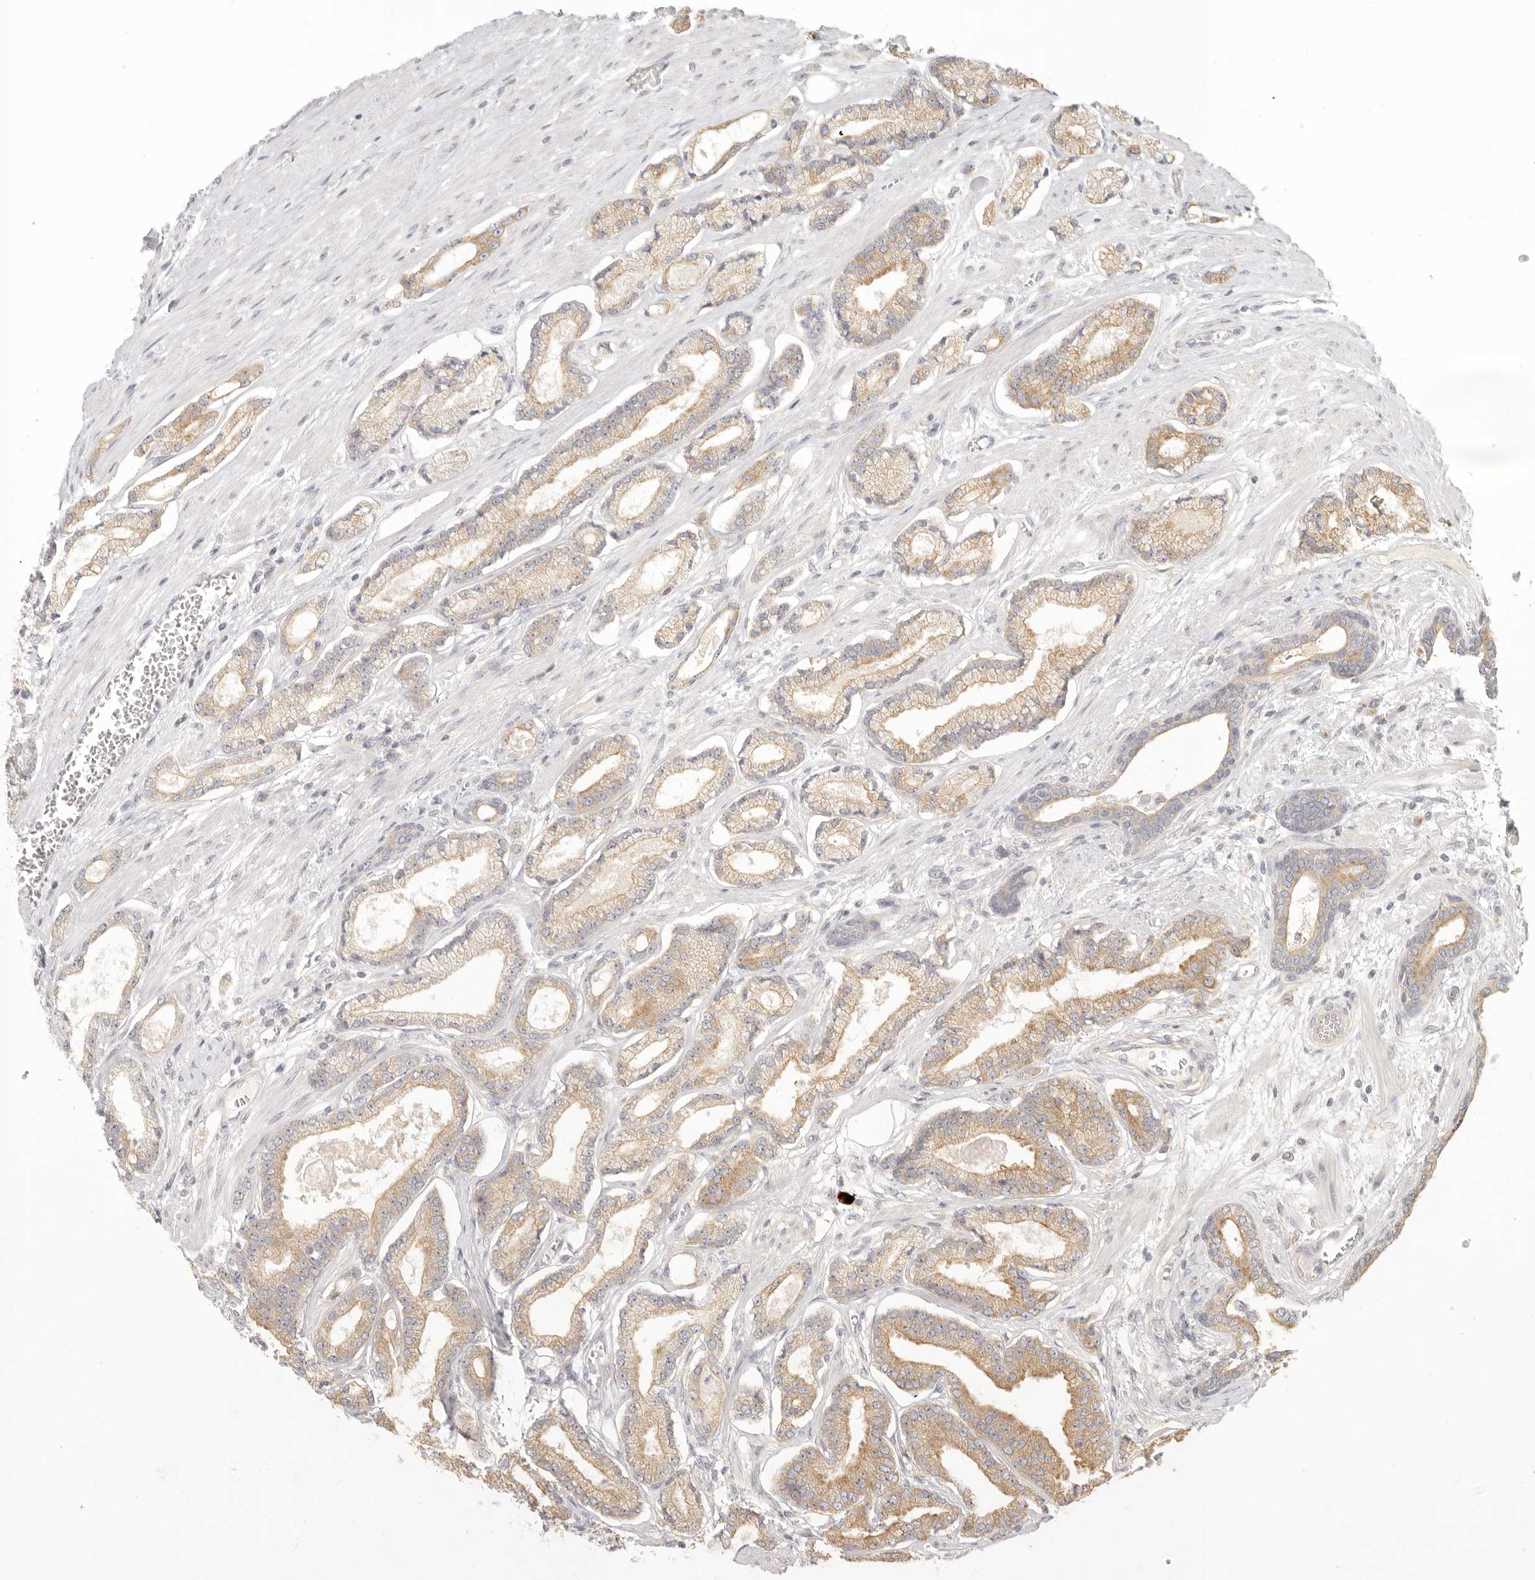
{"staining": {"intensity": "moderate", "quantity": ">75%", "location": "cytoplasmic/membranous"}, "tissue": "prostate cancer", "cell_type": "Tumor cells", "image_type": "cancer", "snomed": [{"axis": "morphology", "description": "Adenocarcinoma, Low grade"}, {"axis": "topography", "description": "Prostate"}], "caption": "High-magnification brightfield microscopy of adenocarcinoma (low-grade) (prostate) stained with DAB (3,3'-diaminobenzidine) (brown) and counterstained with hematoxylin (blue). tumor cells exhibit moderate cytoplasmic/membranous staining is appreciated in about>75% of cells. (DAB = brown stain, brightfield microscopy at high magnification).", "gene": "AHDC1", "patient": {"sex": "male", "age": 60}}